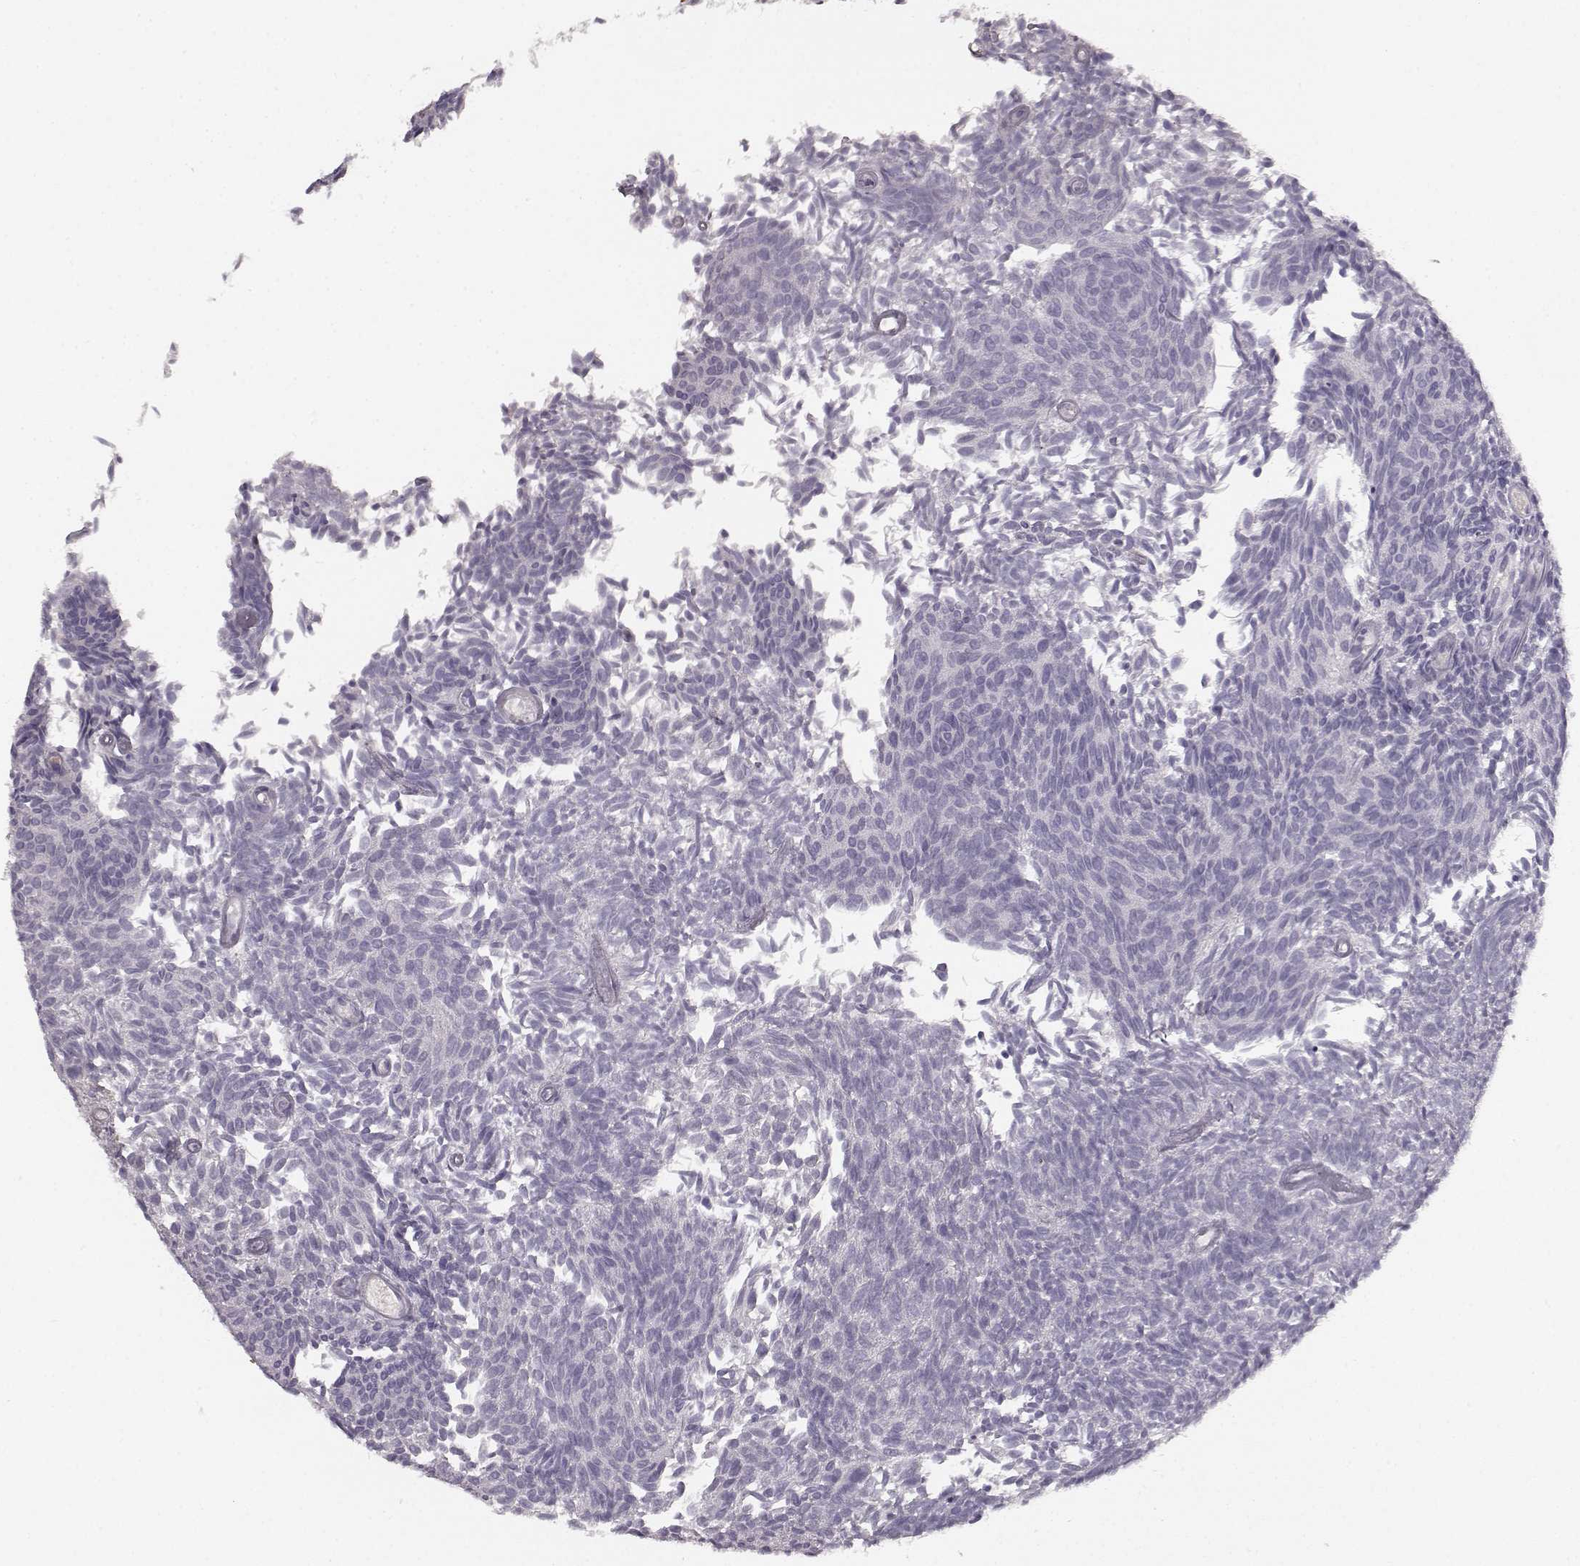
{"staining": {"intensity": "negative", "quantity": "none", "location": "none"}, "tissue": "urothelial cancer", "cell_type": "Tumor cells", "image_type": "cancer", "snomed": [{"axis": "morphology", "description": "Urothelial carcinoma, Low grade"}, {"axis": "topography", "description": "Urinary bladder"}], "caption": "Histopathology image shows no significant protein expression in tumor cells of urothelial cancer.", "gene": "KIAA0319", "patient": {"sex": "male", "age": 77}}